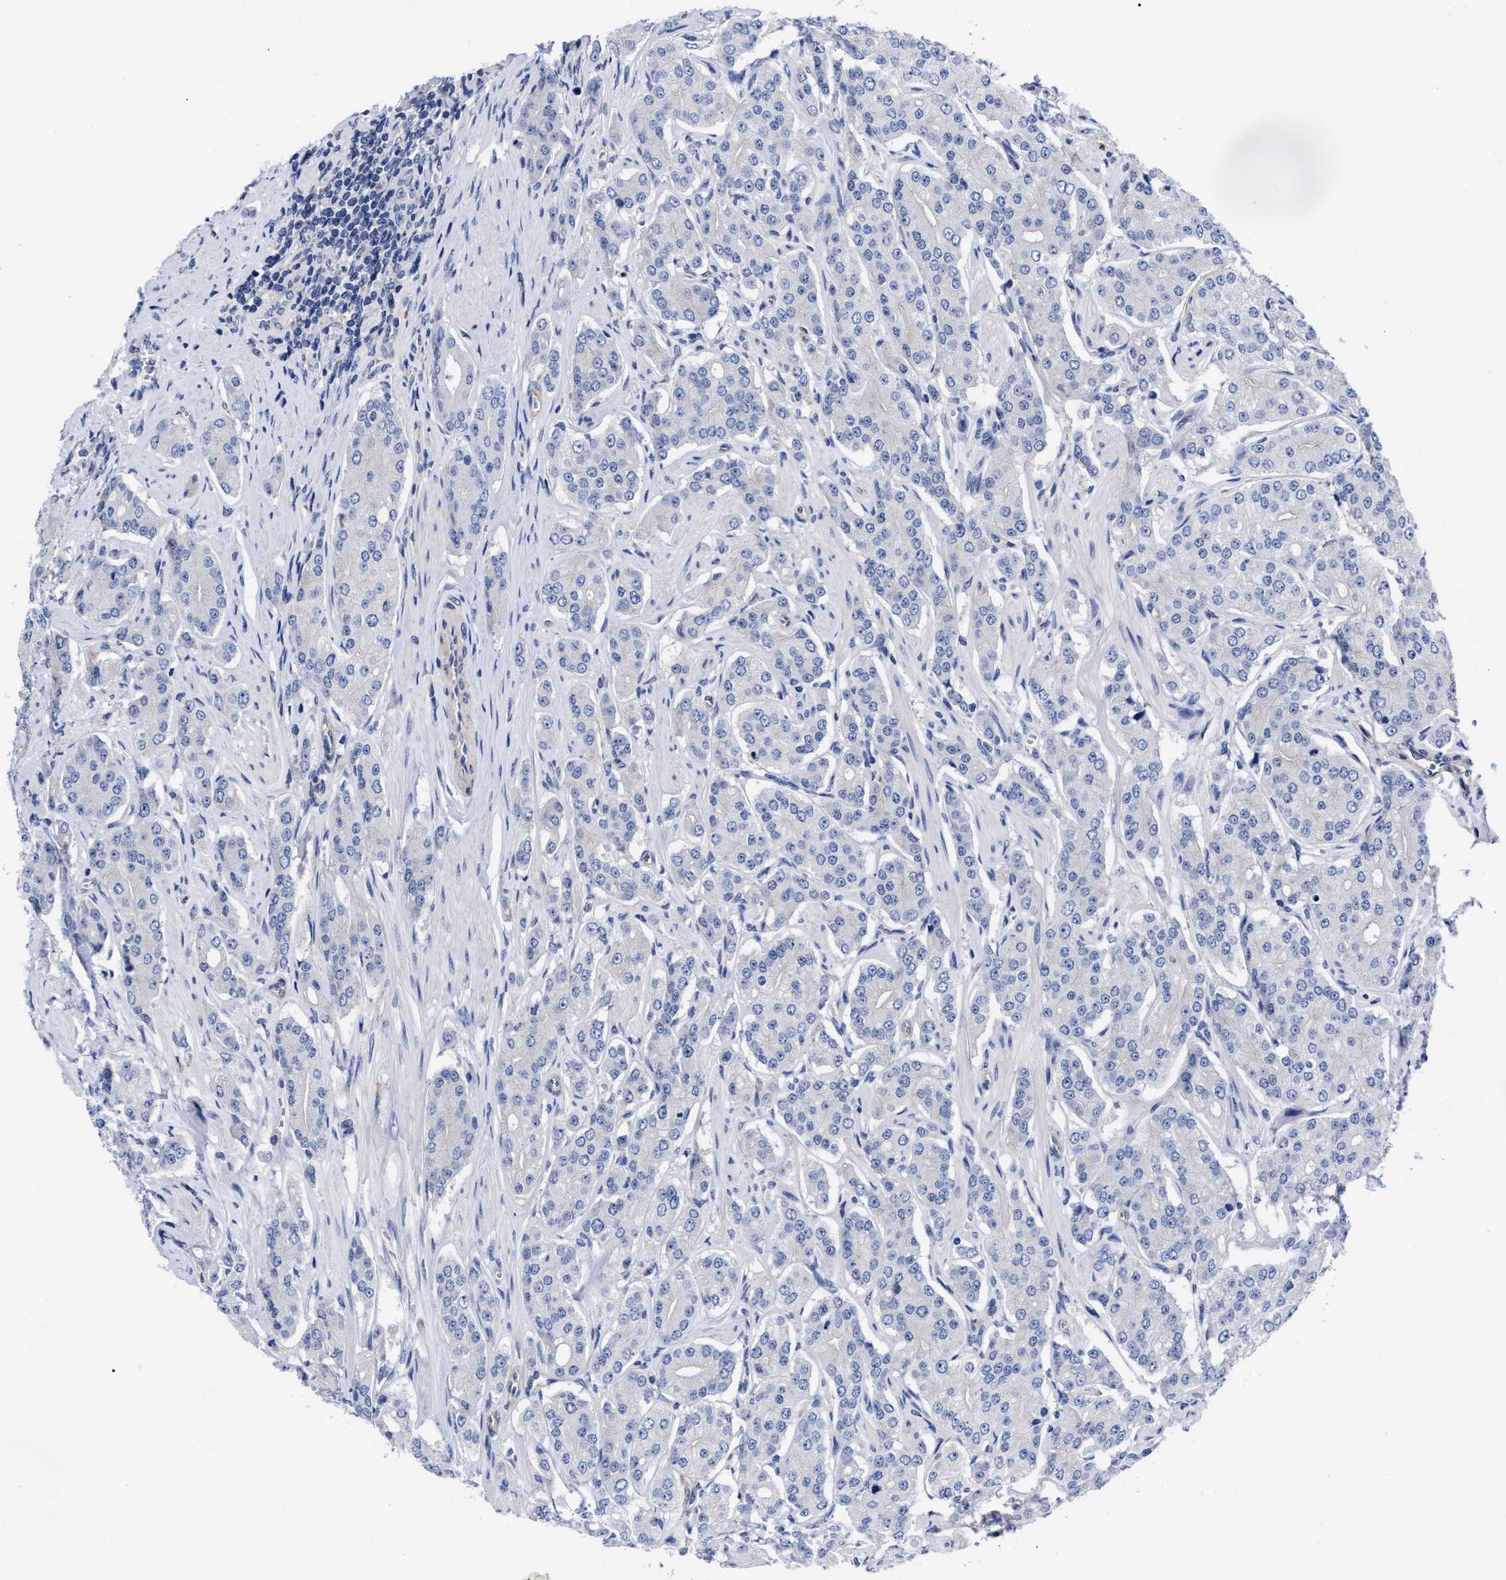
{"staining": {"intensity": "negative", "quantity": "none", "location": "none"}, "tissue": "prostate cancer", "cell_type": "Tumor cells", "image_type": "cancer", "snomed": [{"axis": "morphology", "description": "Adenocarcinoma, Low grade"}, {"axis": "topography", "description": "Prostate"}], "caption": "DAB immunohistochemical staining of prostate cancer shows no significant expression in tumor cells. Nuclei are stained in blue.", "gene": "IRAG2", "patient": {"sex": "male", "age": 69}}